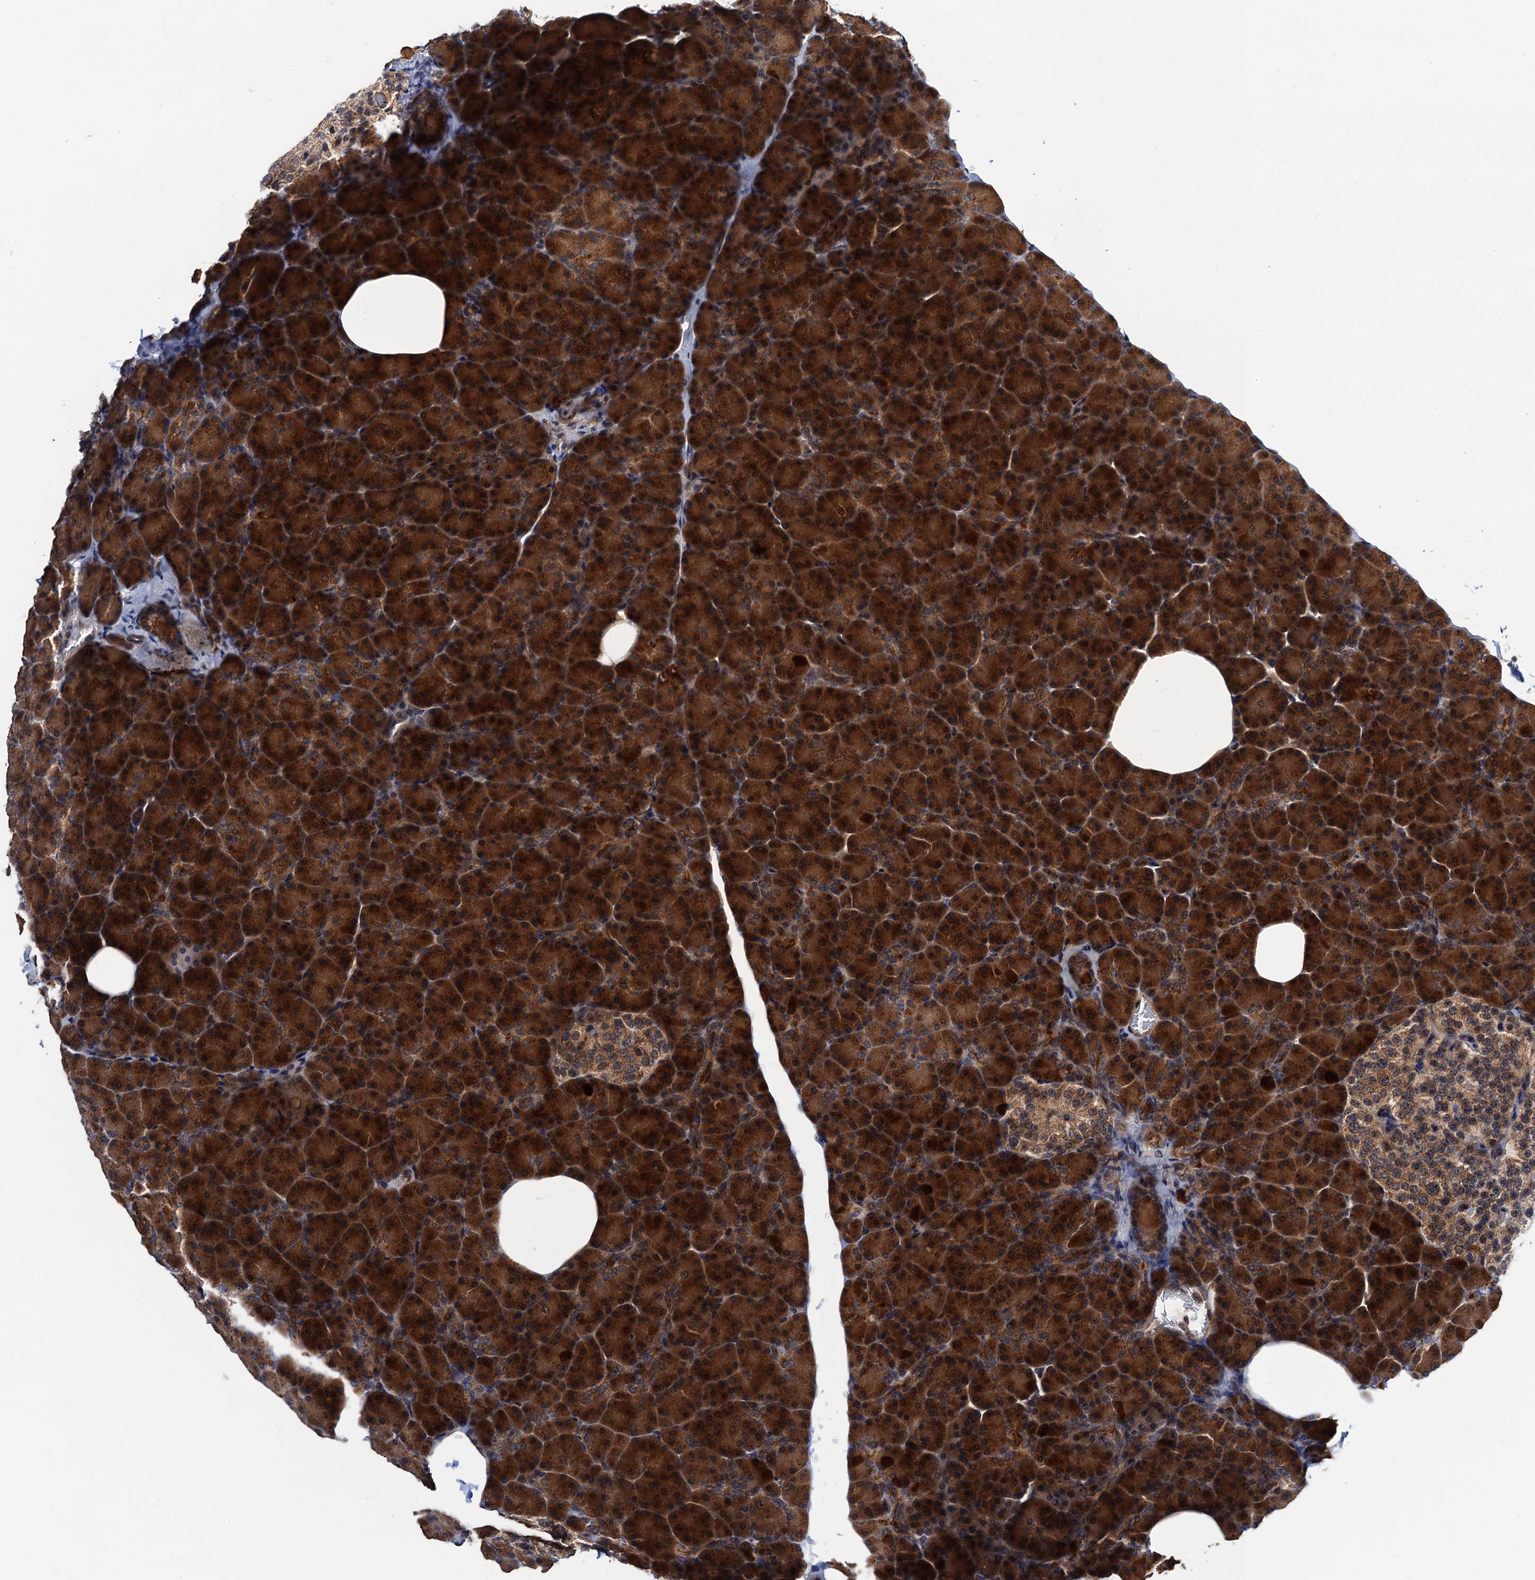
{"staining": {"intensity": "strong", "quantity": ">75%", "location": "cytoplasmic/membranous"}, "tissue": "pancreas", "cell_type": "Exocrine glandular cells", "image_type": "normal", "snomed": [{"axis": "morphology", "description": "Normal tissue, NOS"}, {"axis": "topography", "description": "Pancreas"}], "caption": "DAB immunohistochemical staining of benign pancreas exhibits strong cytoplasmic/membranous protein staining in approximately >75% of exocrine glandular cells.", "gene": "NAA16", "patient": {"sex": "female", "age": 43}}